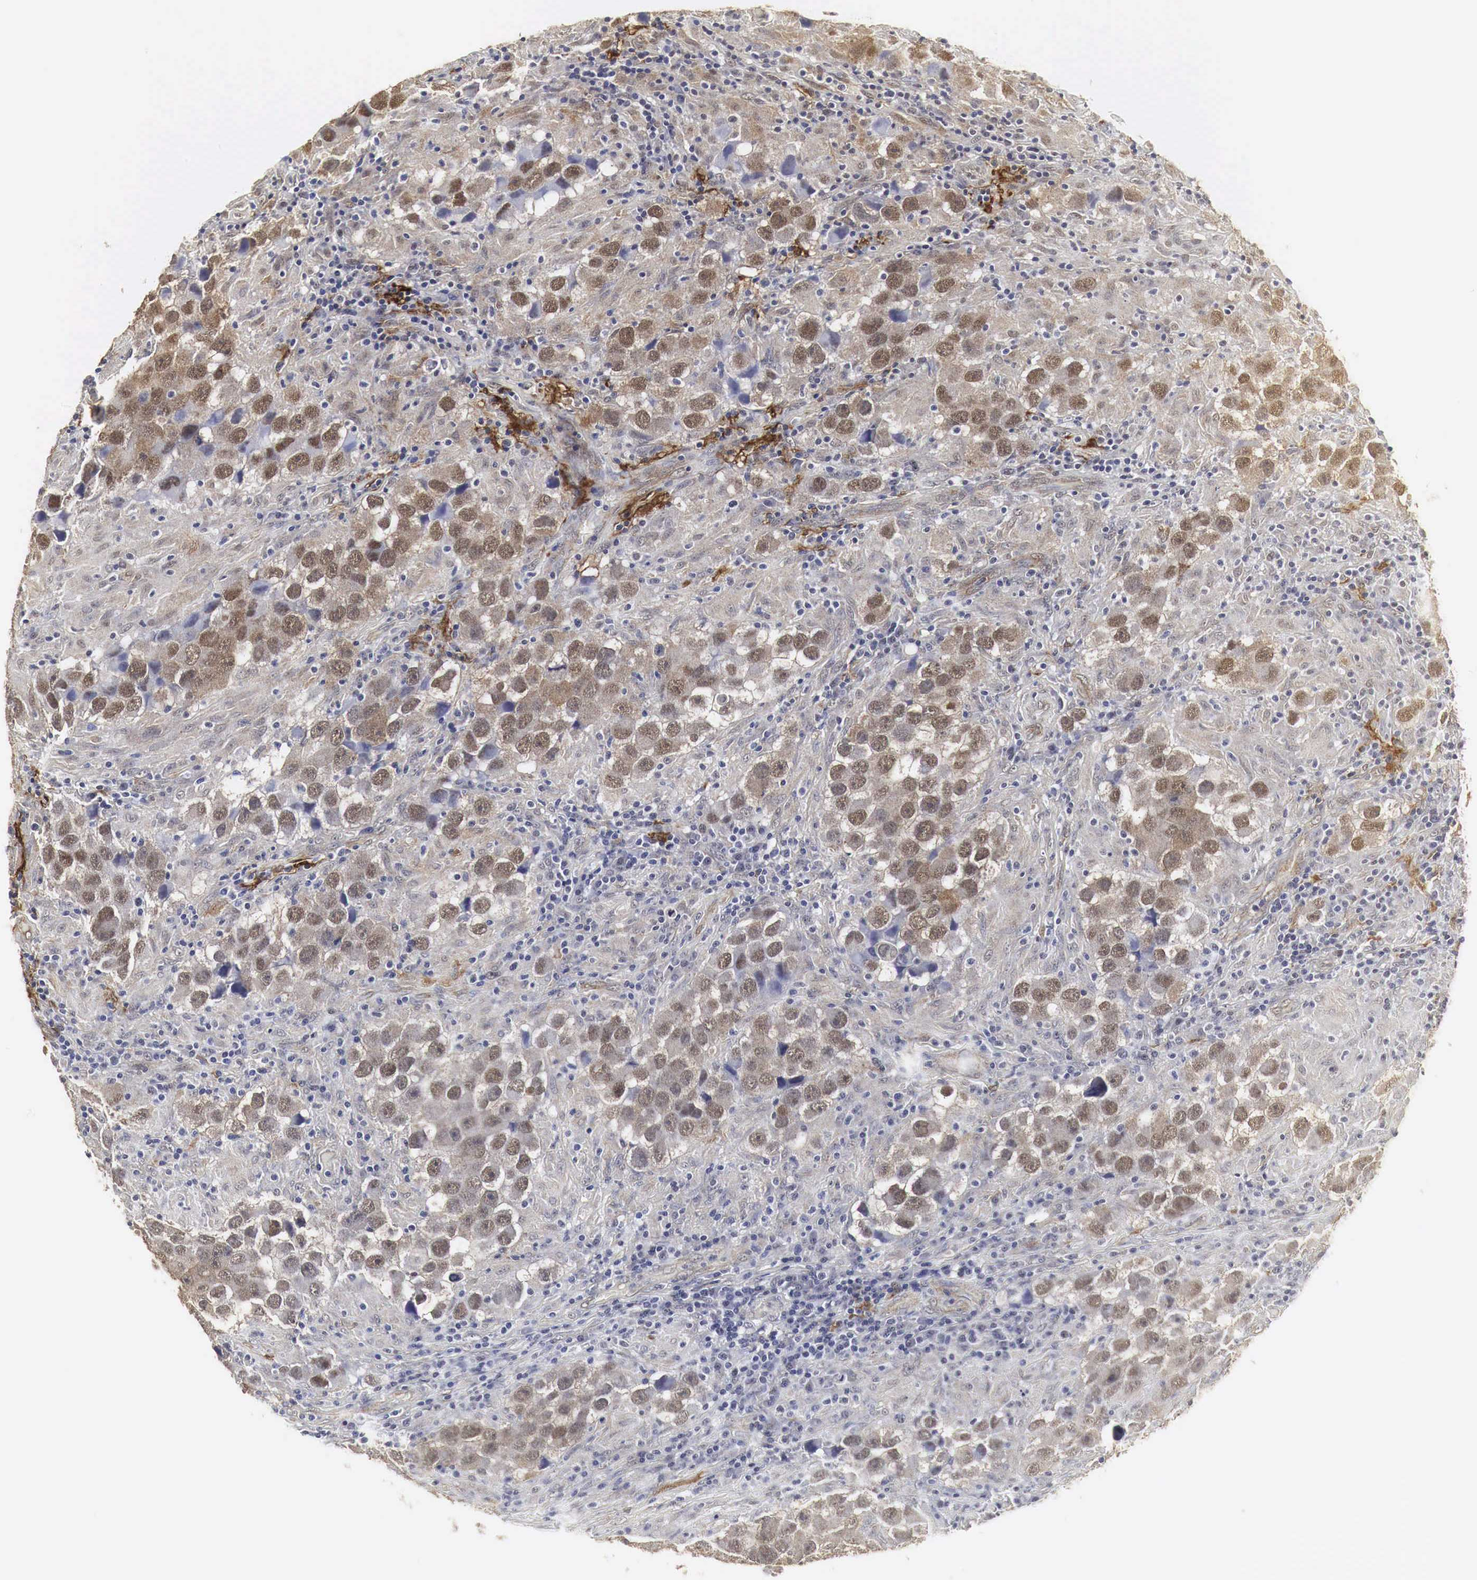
{"staining": {"intensity": "weak", "quantity": "25%-75%", "location": "cytoplasmic/membranous,nuclear"}, "tissue": "testis cancer", "cell_type": "Tumor cells", "image_type": "cancer", "snomed": [{"axis": "morphology", "description": "Carcinoma, Embryonal, NOS"}, {"axis": "topography", "description": "Testis"}], "caption": "Immunohistochemistry histopathology image of testis cancer (embryonal carcinoma) stained for a protein (brown), which exhibits low levels of weak cytoplasmic/membranous and nuclear expression in approximately 25%-75% of tumor cells.", "gene": "SPIN1", "patient": {"sex": "male", "age": 21}}